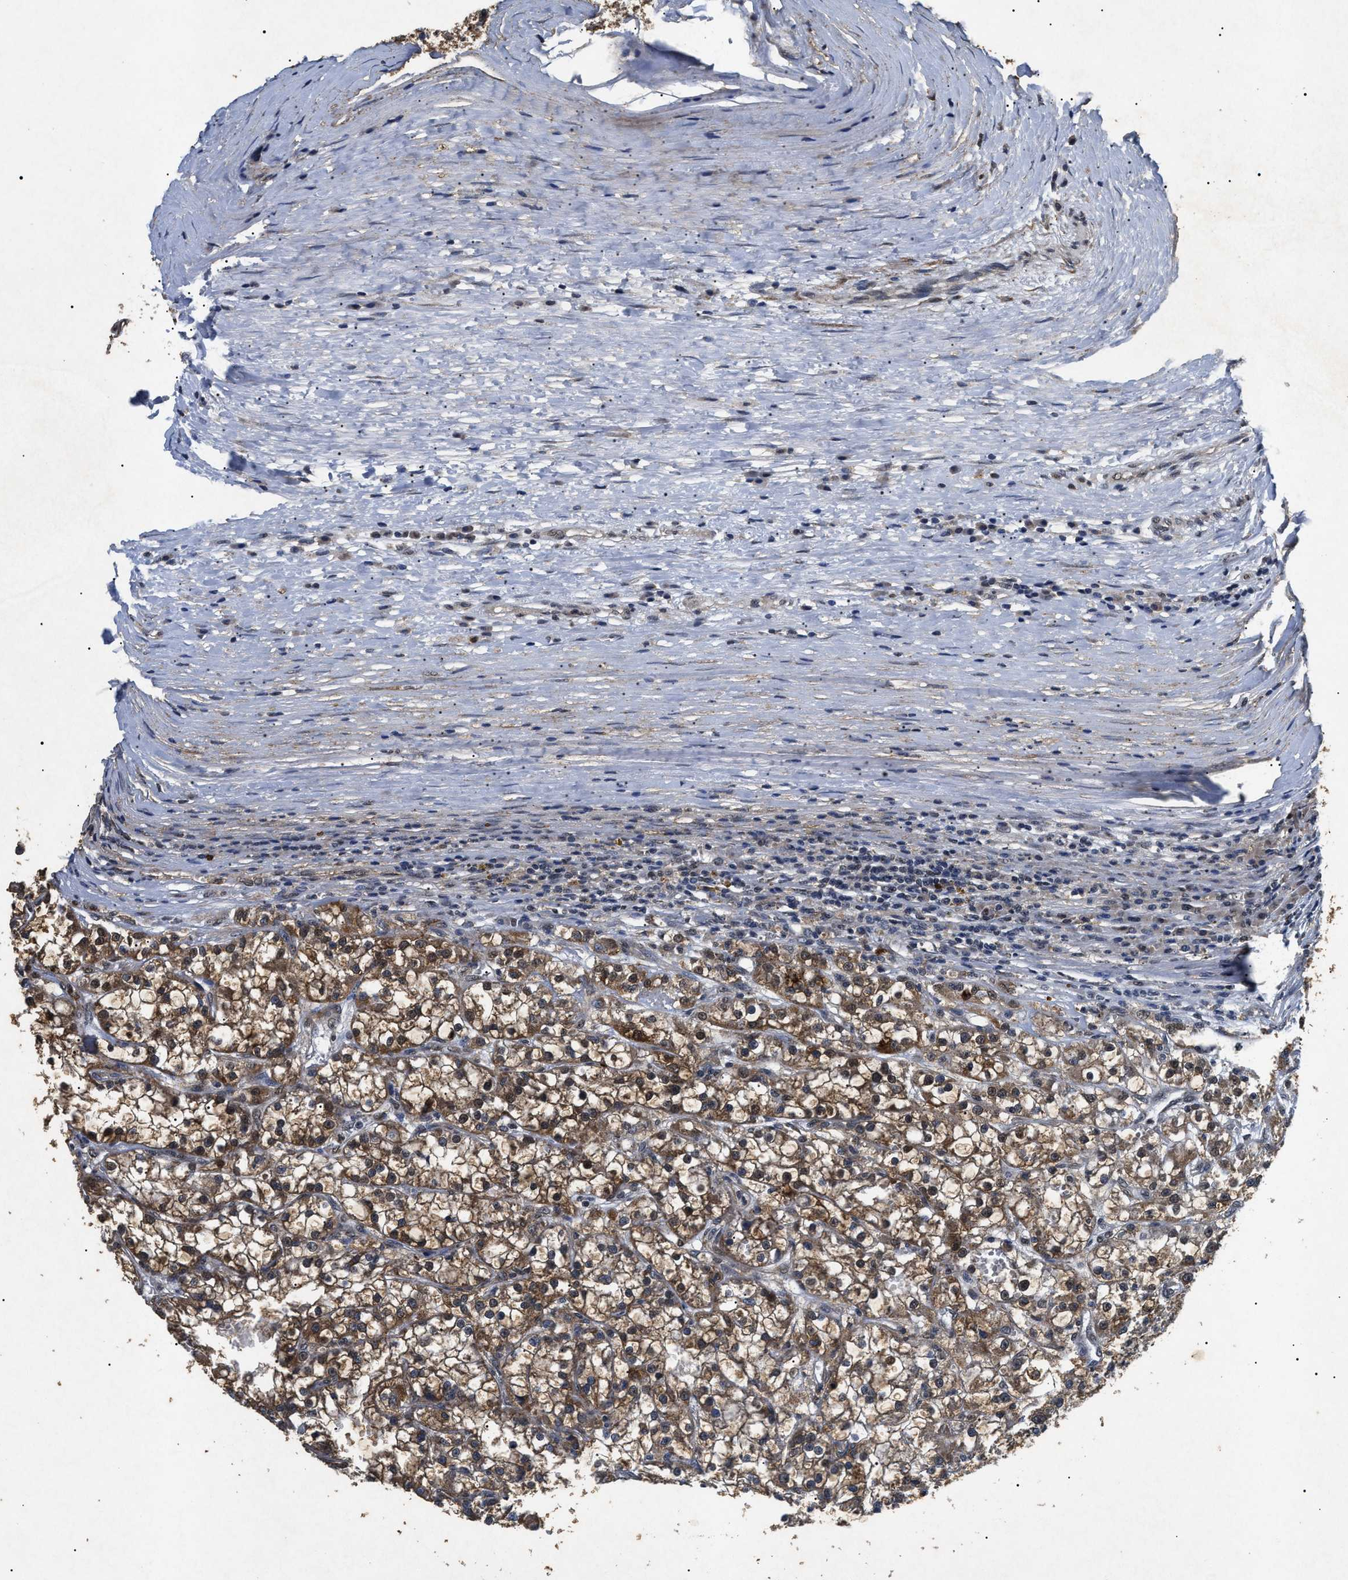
{"staining": {"intensity": "moderate", "quantity": ">75%", "location": "cytoplasmic/membranous,nuclear"}, "tissue": "renal cancer", "cell_type": "Tumor cells", "image_type": "cancer", "snomed": [{"axis": "morphology", "description": "Adenocarcinoma, NOS"}, {"axis": "topography", "description": "Kidney"}], "caption": "Moderate cytoplasmic/membranous and nuclear protein positivity is identified in approximately >75% of tumor cells in renal cancer (adenocarcinoma).", "gene": "ANP32E", "patient": {"sex": "female", "age": 52}}